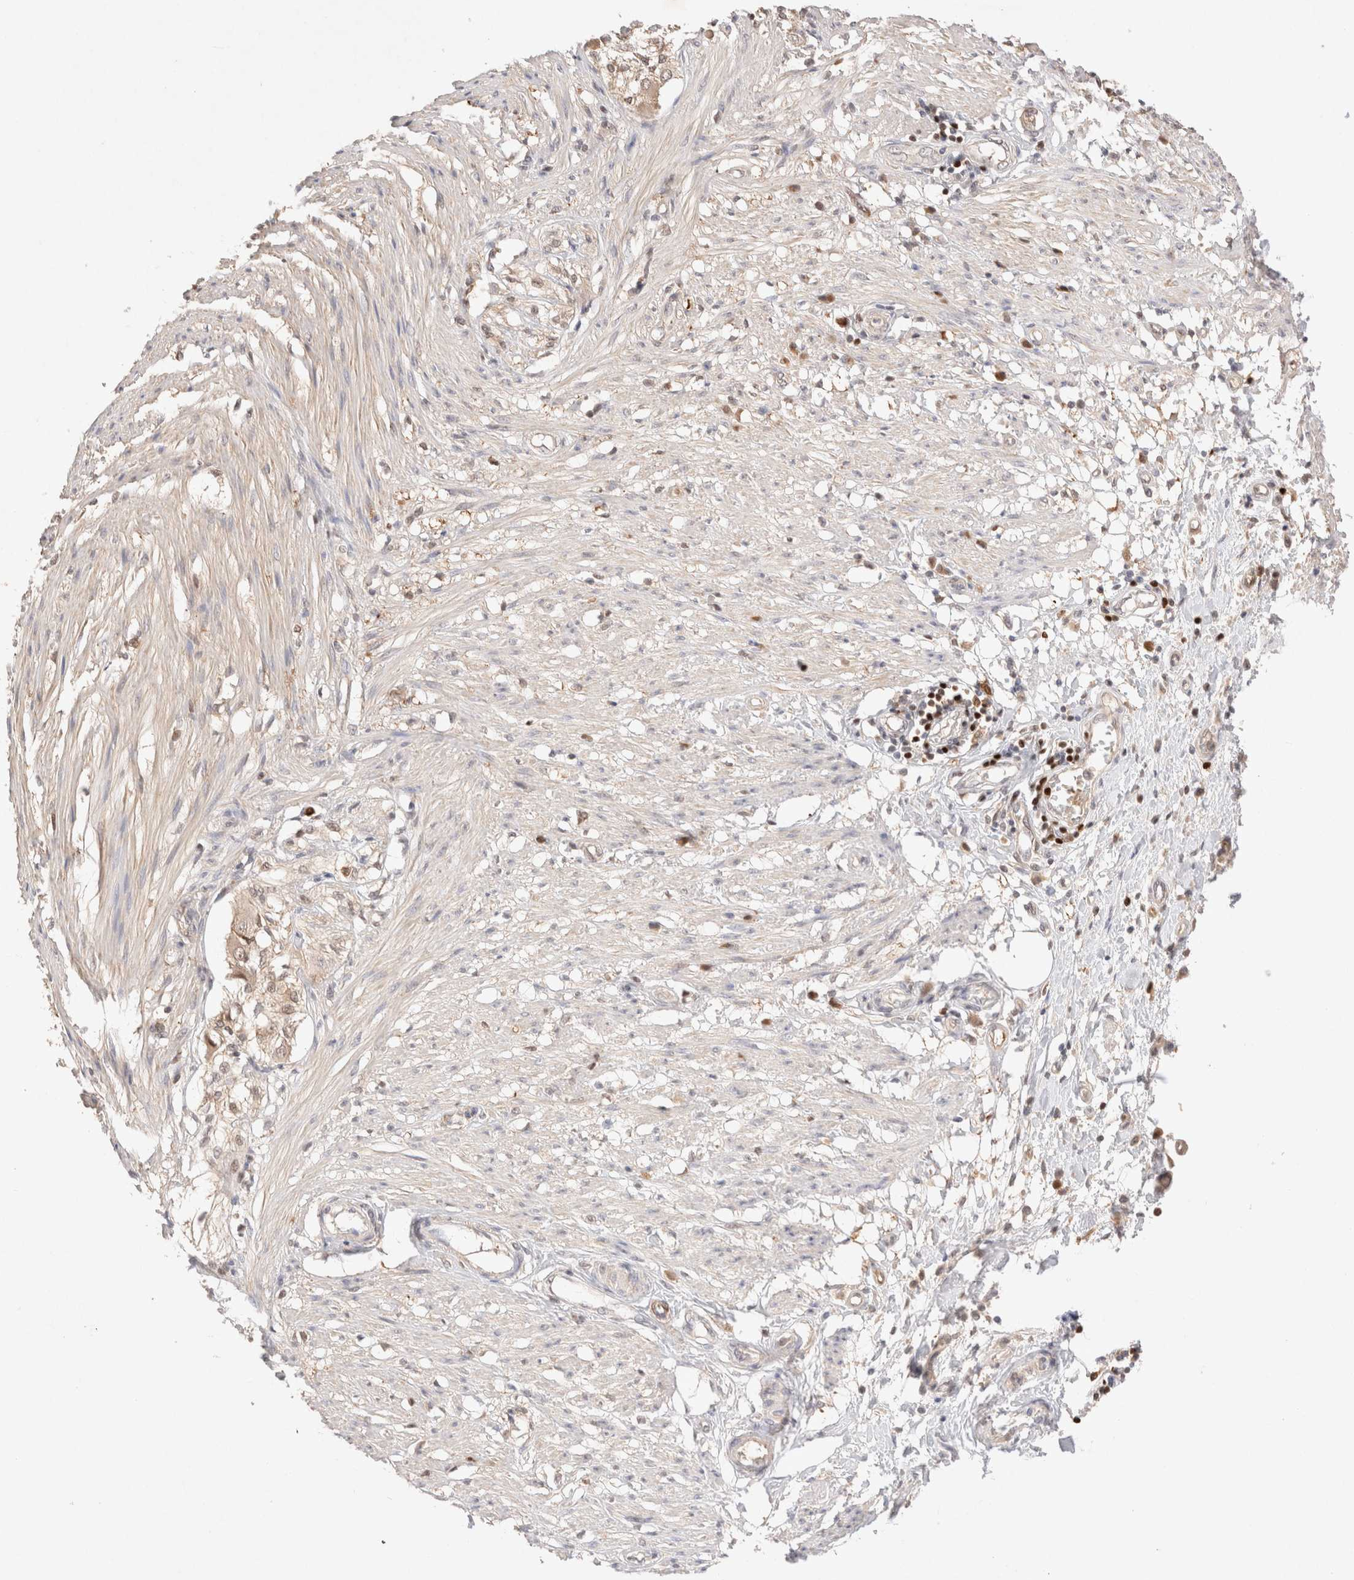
{"staining": {"intensity": "weak", "quantity": "25%-75%", "location": "cytoplasmic/membranous"}, "tissue": "smooth muscle", "cell_type": "Smooth muscle cells", "image_type": "normal", "snomed": [{"axis": "morphology", "description": "Normal tissue, NOS"}, {"axis": "morphology", "description": "Adenocarcinoma, NOS"}, {"axis": "topography", "description": "Smooth muscle"}, {"axis": "topography", "description": "Colon"}], "caption": "Protein positivity by immunohistochemistry (IHC) shows weak cytoplasmic/membranous staining in approximately 25%-75% of smooth muscle cells in unremarkable smooth muscle.", "gene": "STARD10", "patient": {"sex": "male", "age": 14}}